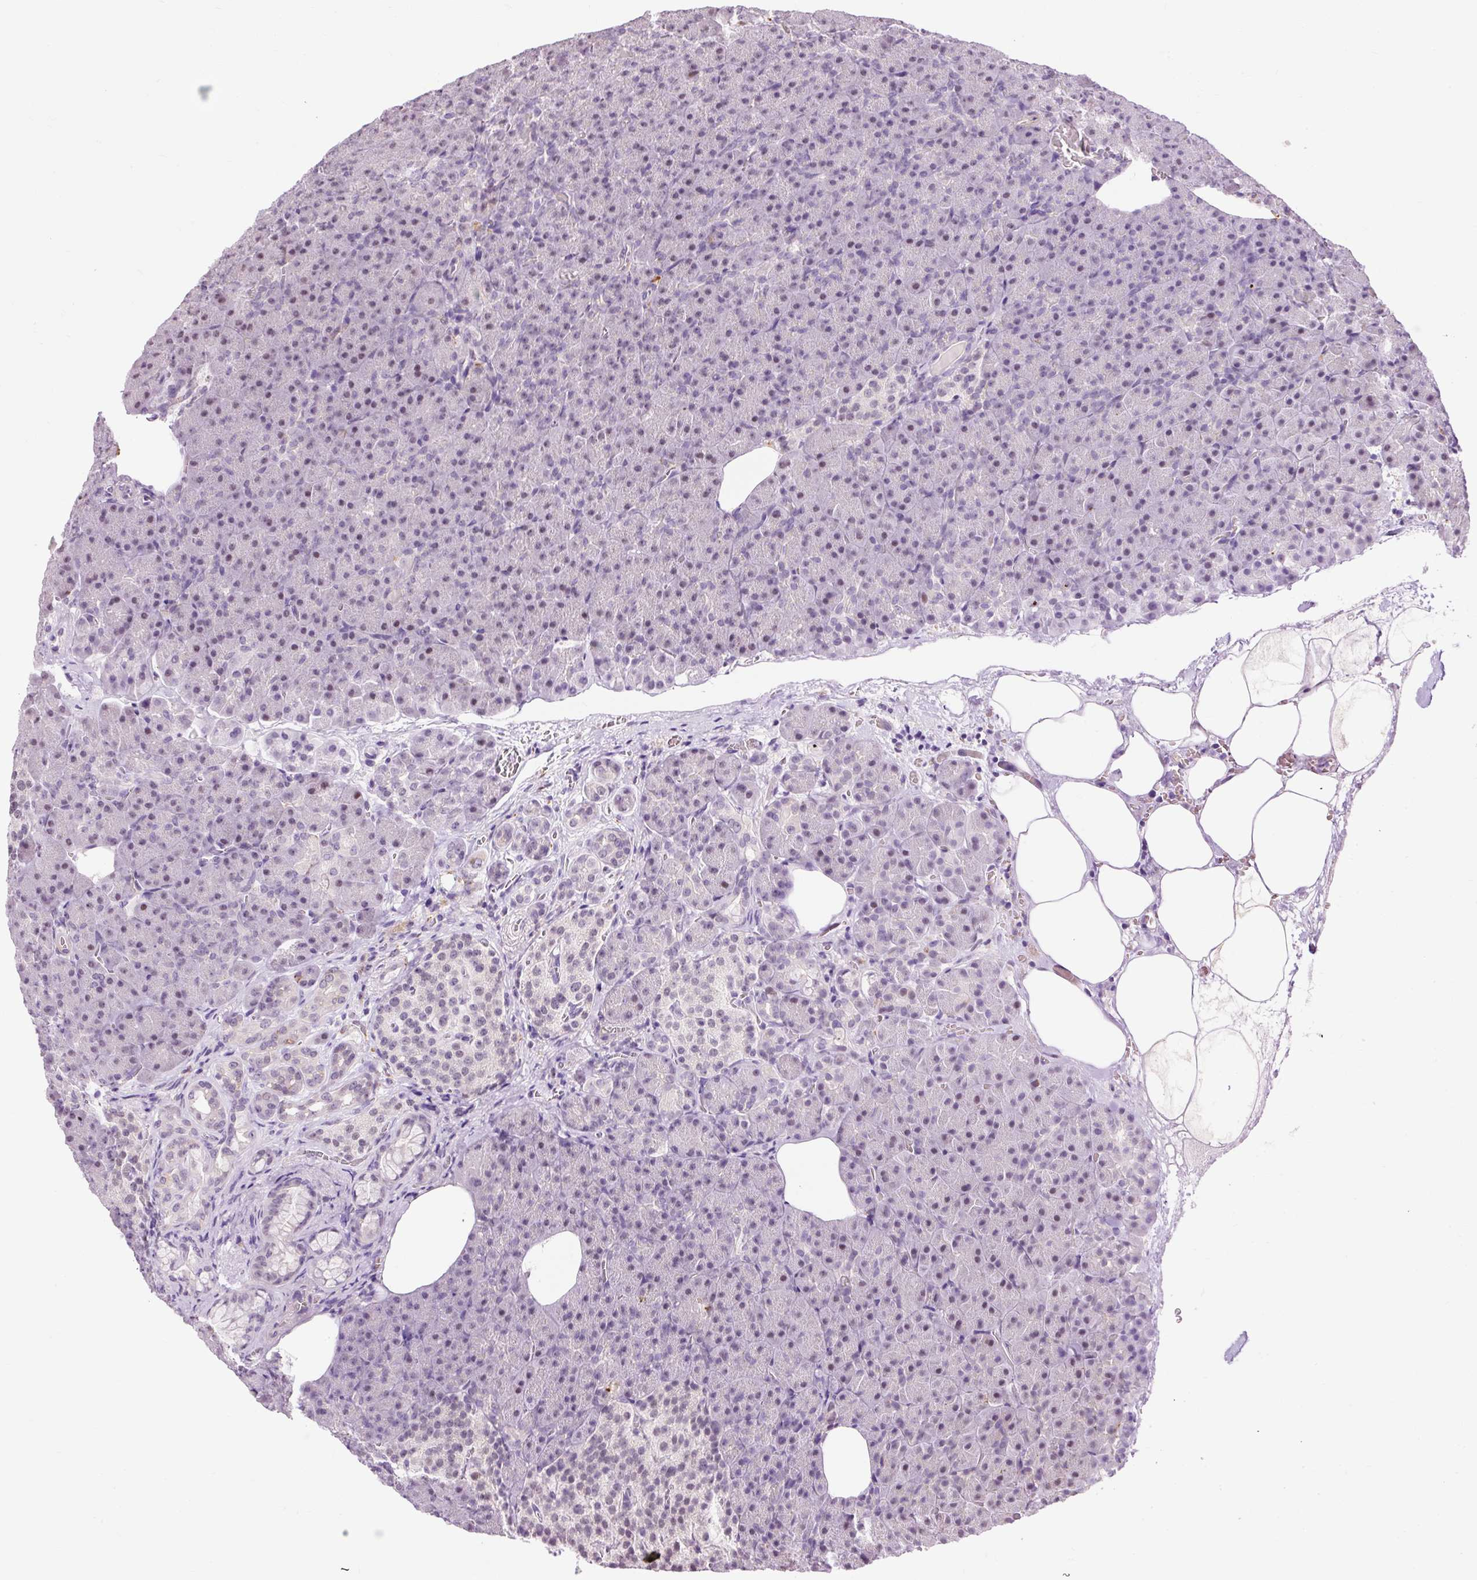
{"staining": {"intensity": "negative", "quantity": "none", "location": "none"}, "tissue": "pancreas", "cell_type": "Exocrine glandular cells", "image_type": "normal", "snomed": [{"axis": "morphology", "description": "Normal tissue, NOS"}, {"axis": "topography", "description": "Pancreas"}], "caption": "There is no significant positivity in exocrine glandular cells of pancreas. The staining is performed using DAB brown chromogen with nuclei counter-stained in using hematoxylin.", "gene": "LY86", "patient": {"sex": "female", "age": 74}}